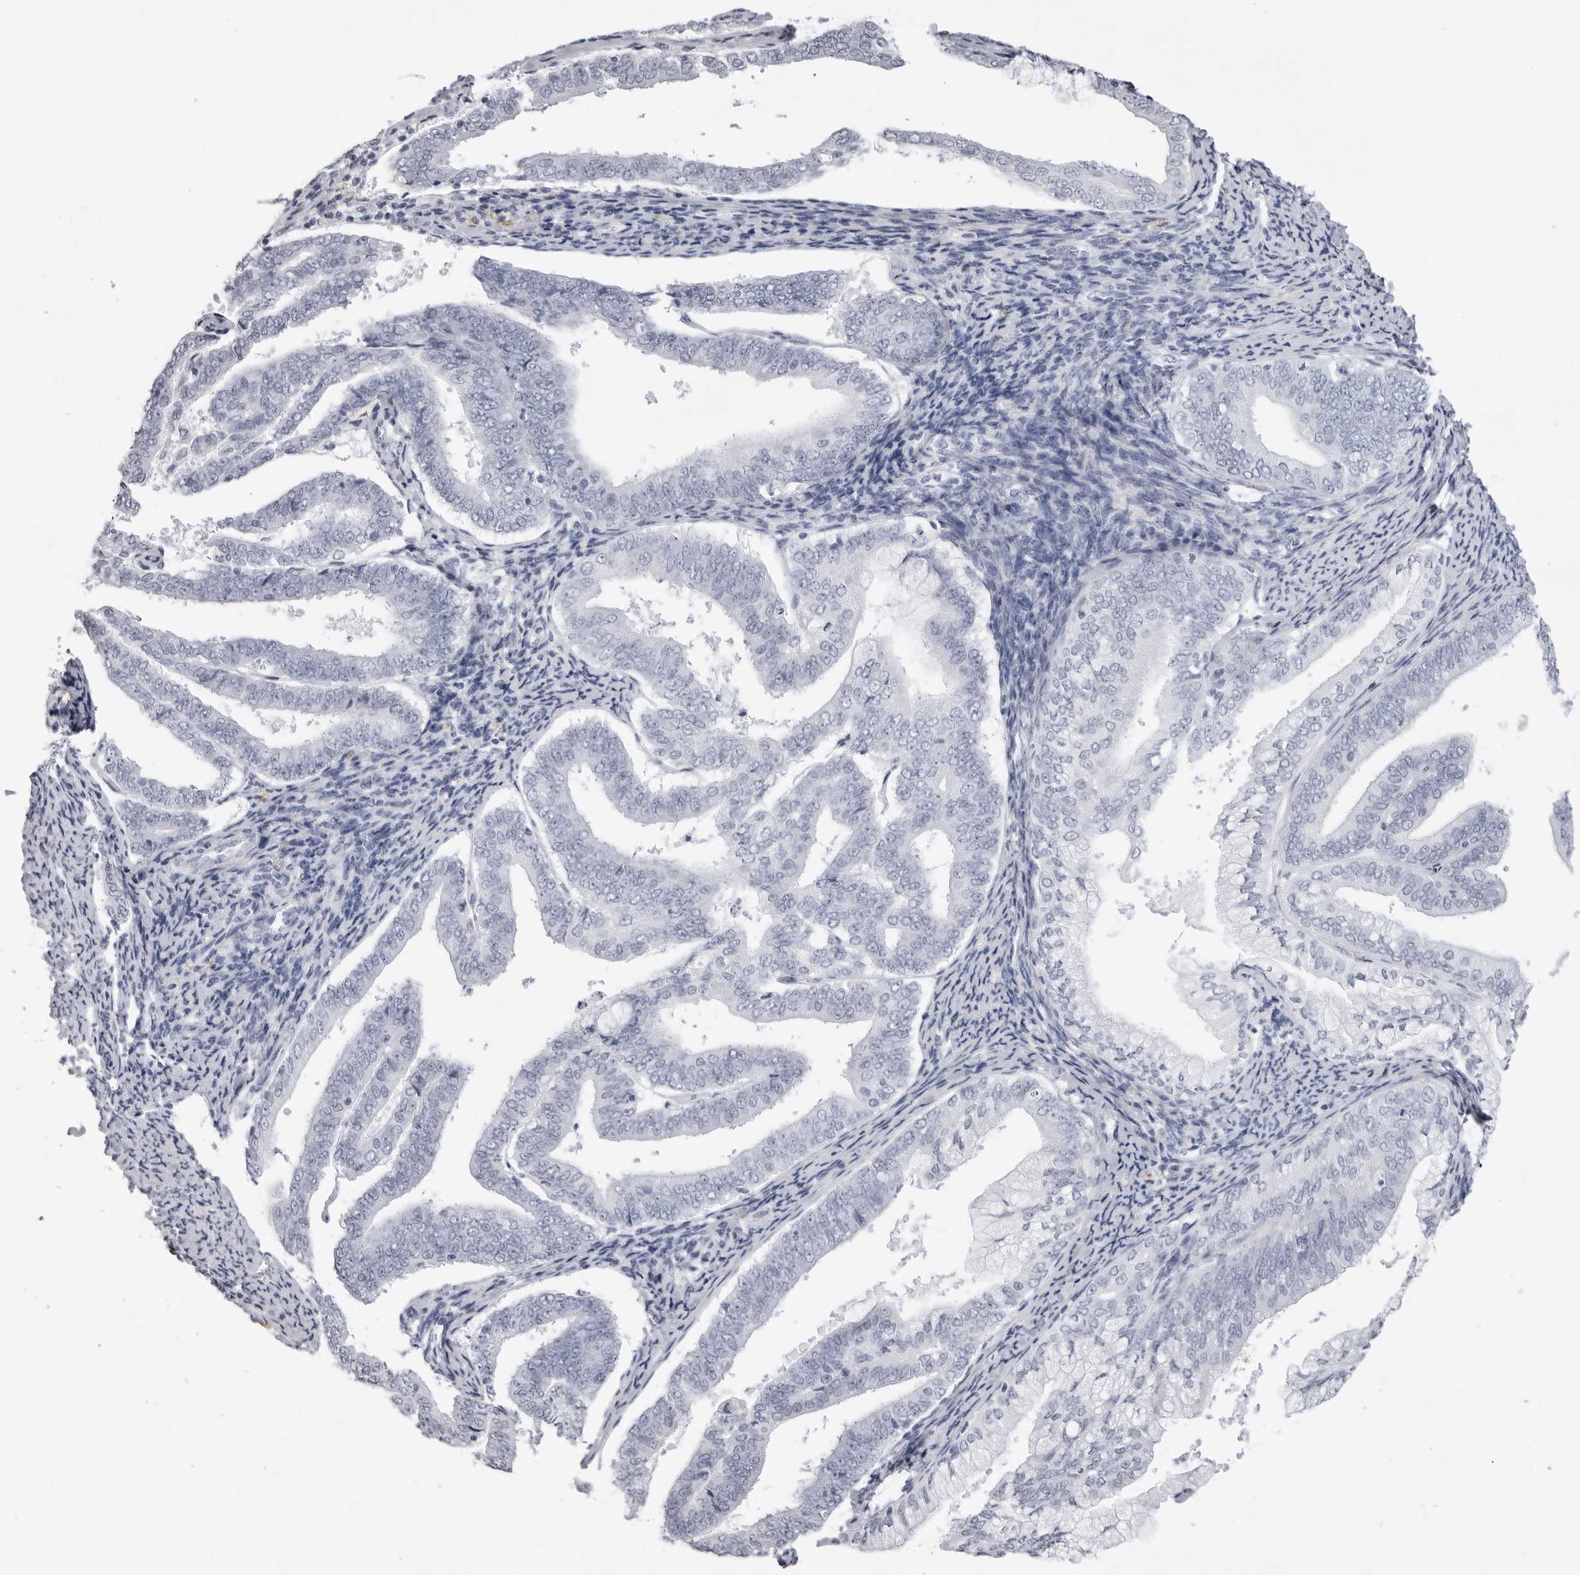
{"staining": {"intensity": "negative", "quantity": "none", "location": "none"}, "tissue": "endometrial cancer", "cell_type": "Tumor cells", "image_type": "cancer", "snomed": [{"axis": "morphology", "description": "Adenocarcinoma, NOS"}, {"axis": "topography", "description": "Endometrium"}], "caption": "A histopathology image of human endometrial cancer (adenocarcinoma) is negative for staining in tumor cells. (DAB immunohistochemistry visualized using brightfield microscopy, high magnification).", "gene": "CST1", "patient": {"sex": "female", "age": 63}}